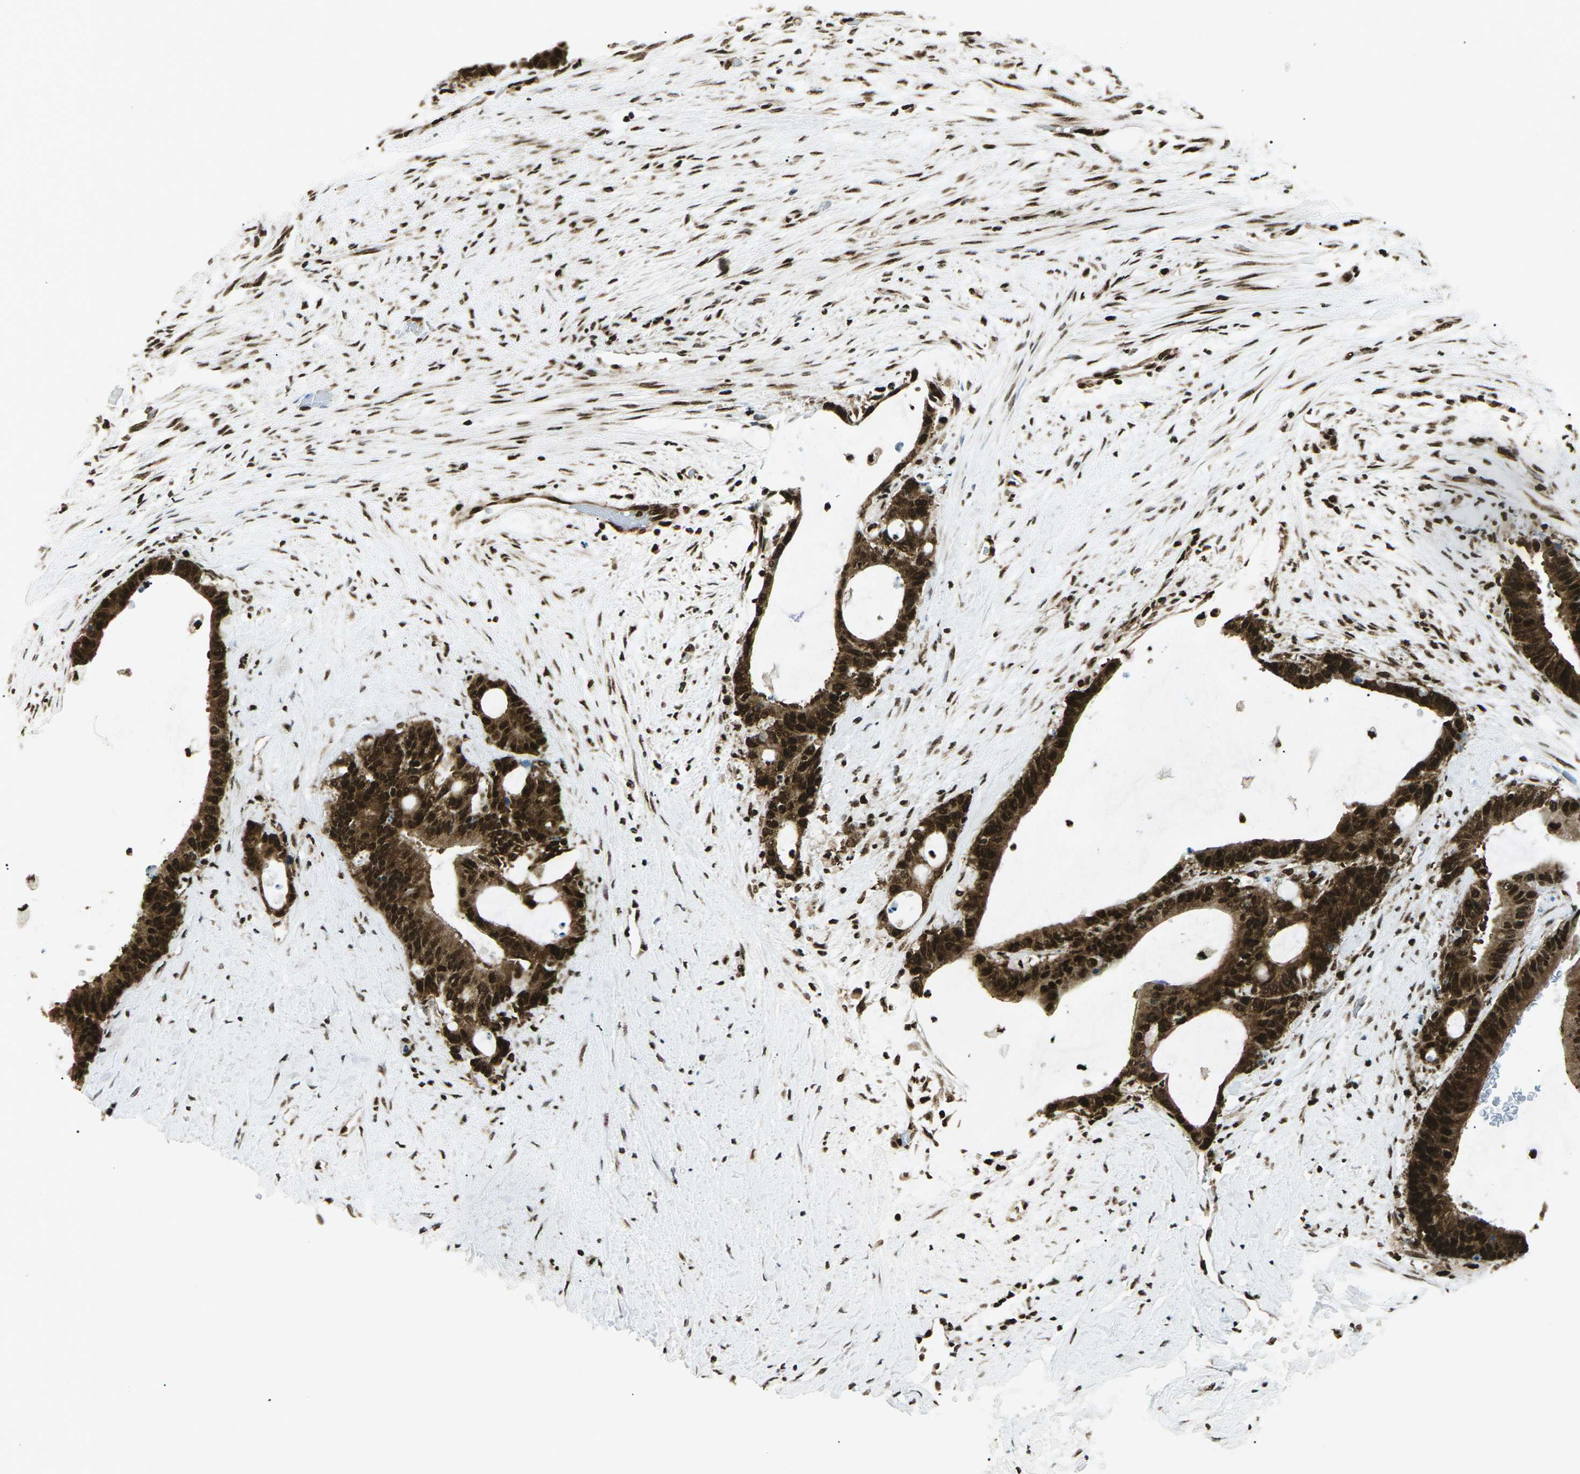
{"staining": {"intensity": "strong", "quantity": ">75%", "location": "cytoplasmic/membranous,nuclear"}, "tissue": "liver cancer", "cell_type": "Tumor cells", "image_type": "cancer", "snomed": [{"axis": "morphology", "description": "Cholangiocarcinoma"}, {"axis": "topography", "description": "Liver"}], "caption": "Immunohistochemical staining of human liver cancer (cholangiocarcinoma) exhibits high levels of strong cytoplasmic/membranous and nuclear positivity in approximately >75% of tumor cells.", "gene": "HNRNPK", "patient": {"sex": "female", "age": 73}}